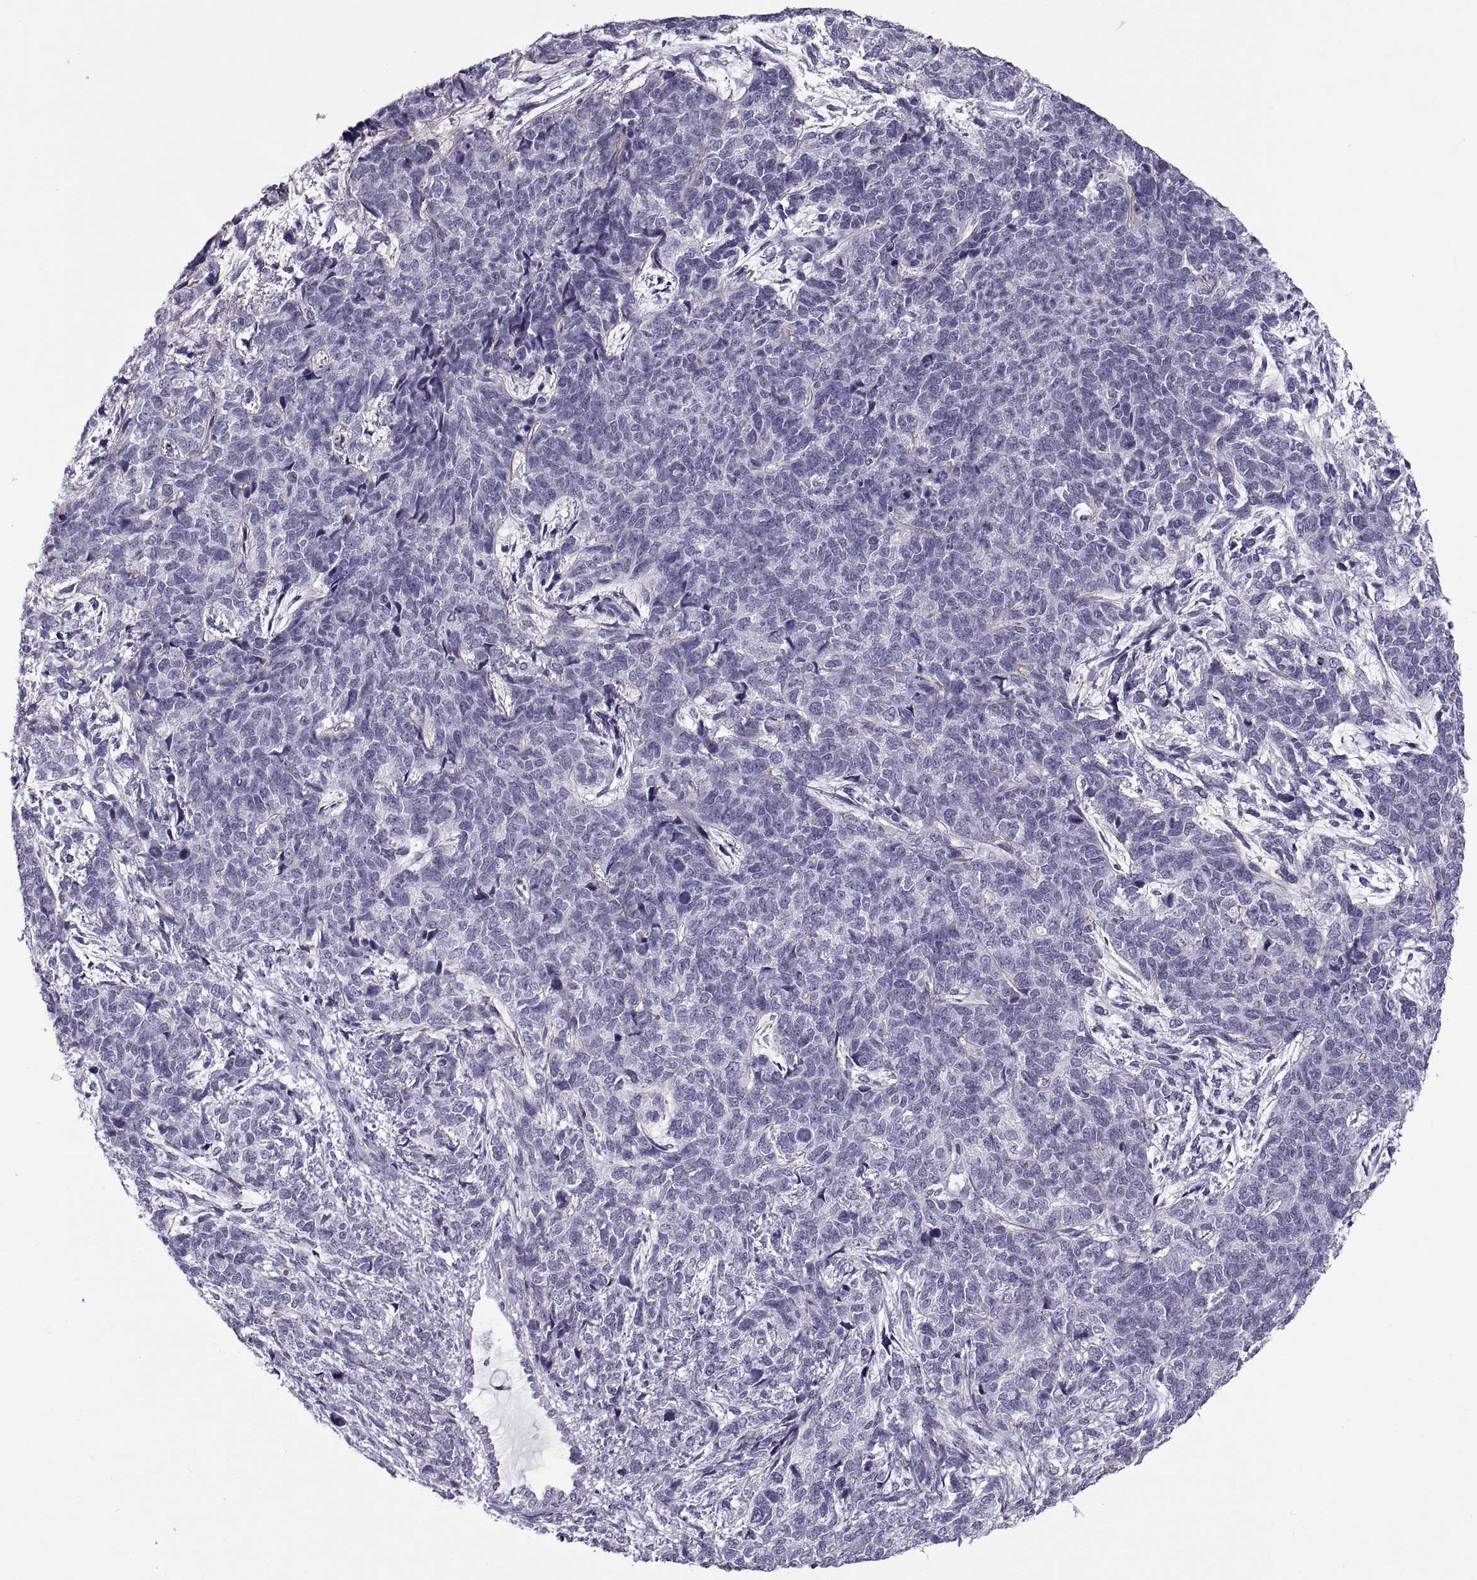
{"staining": {"intensity": "negative", "quantity": "none", "location": "none"}, "tissue": "cervical cancer", "cell_type": "Tumor cells", "image_type": "cancer", "snomed": [{"axis": "morphology", "description": "Squamous cell carcinoma, NOS"}, {"axis": "topography", "description": "Cervix"}], "caption": "The photomicrograph displays no staining of tumor cells in squamous cell carcinoma (cervical).", "gene": "RLBP1", "patient": {"sex": "female", "age": 63}}